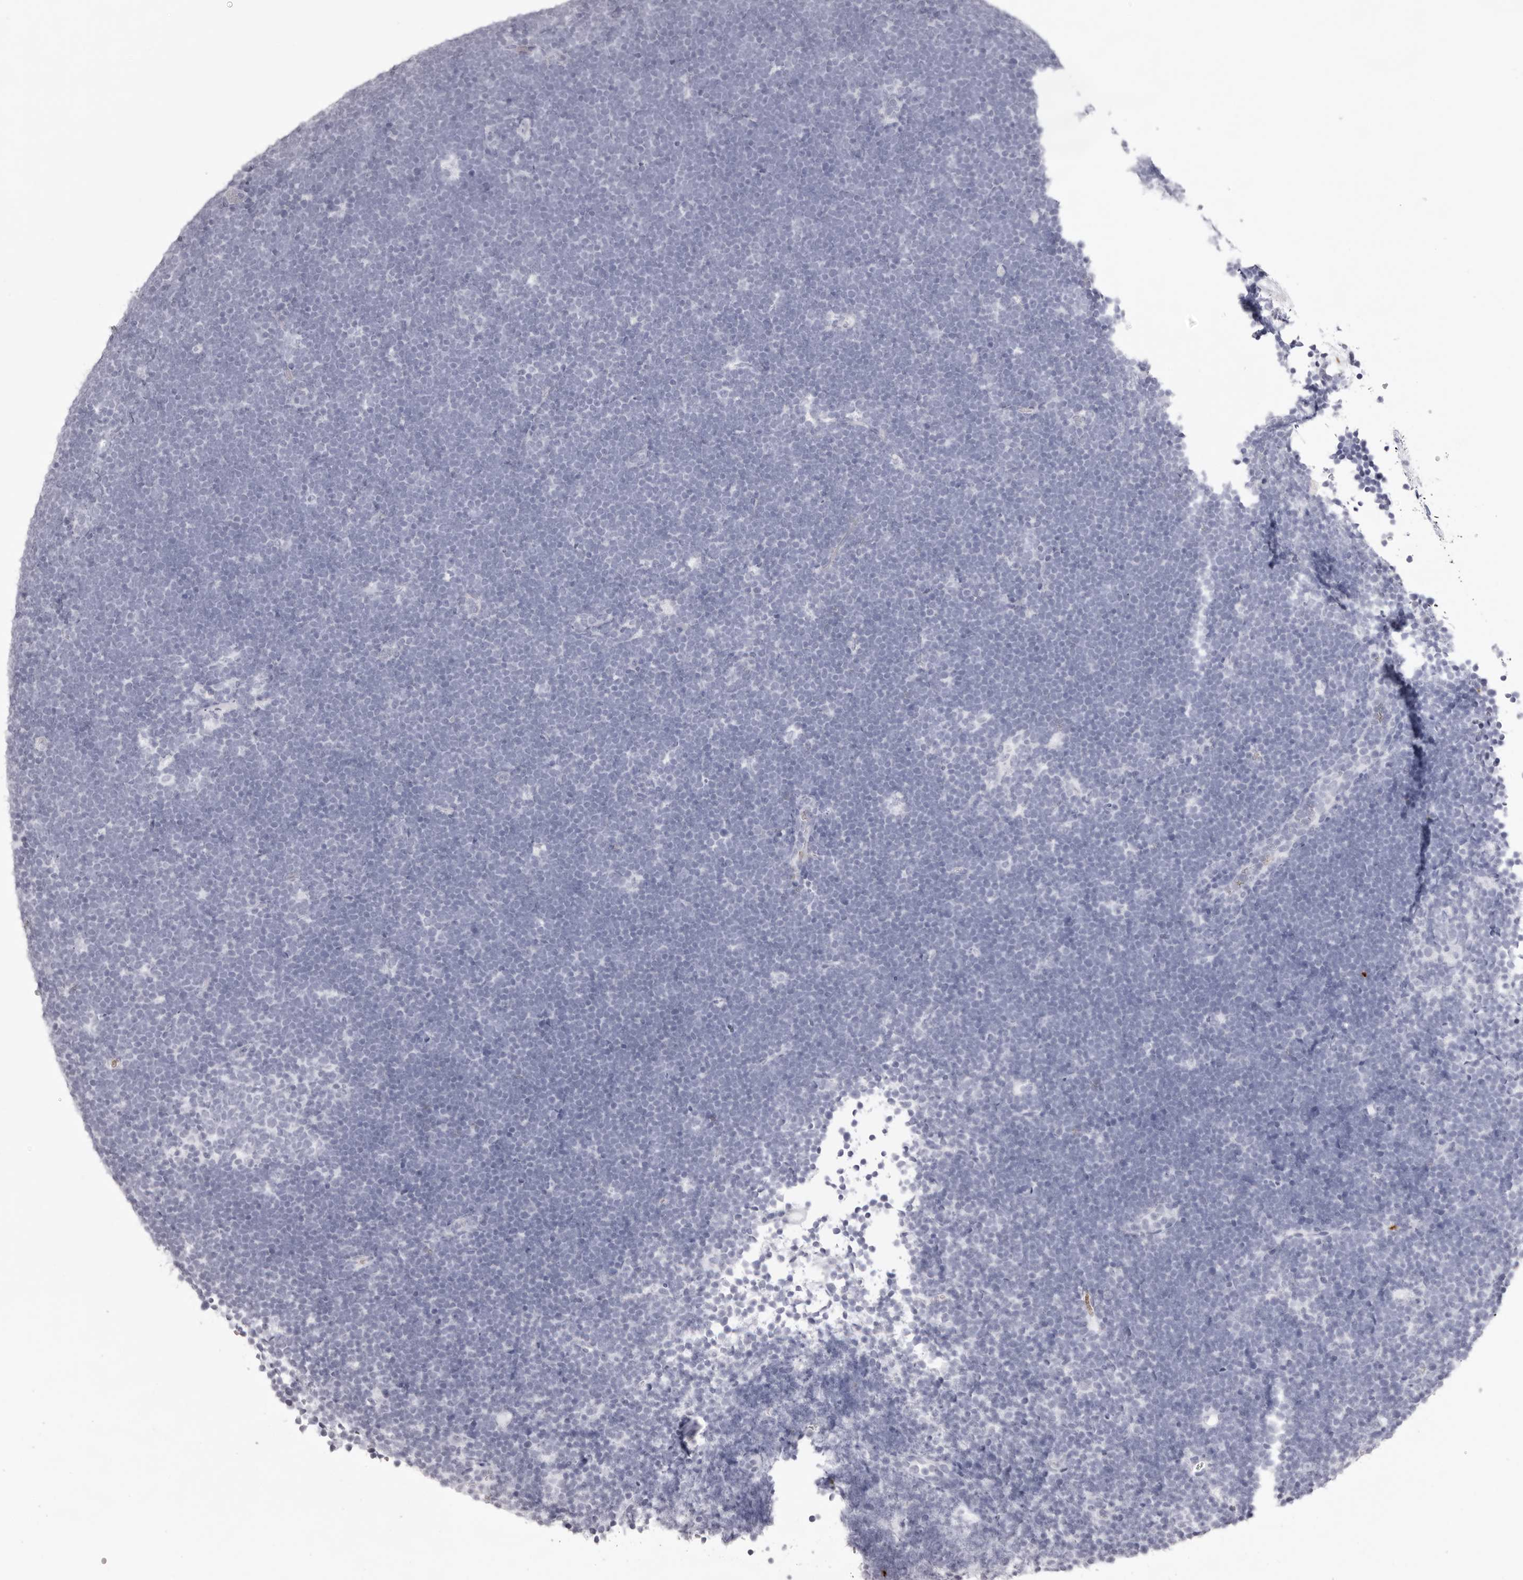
{"staining": {"intensity": "negative", "quantity": "none", "location": "none"}, "tissue": "lymphoma", "cell_type": "Tumor cells", "image_type": "cancer", "snomed": [{"axis": "morphology", "description": "Malignant lymphoma, non-Hodgkin's type, High grade"}, {"axis": "topography", "description": "Lymph node"}], "caption": "The immunohistochemistry (IHC) photomicrograph has no significant expression in tumor cells of lymphoma tissue.", "gene": "SPTA1", "patient": {"sex": "male", "age": 13}}